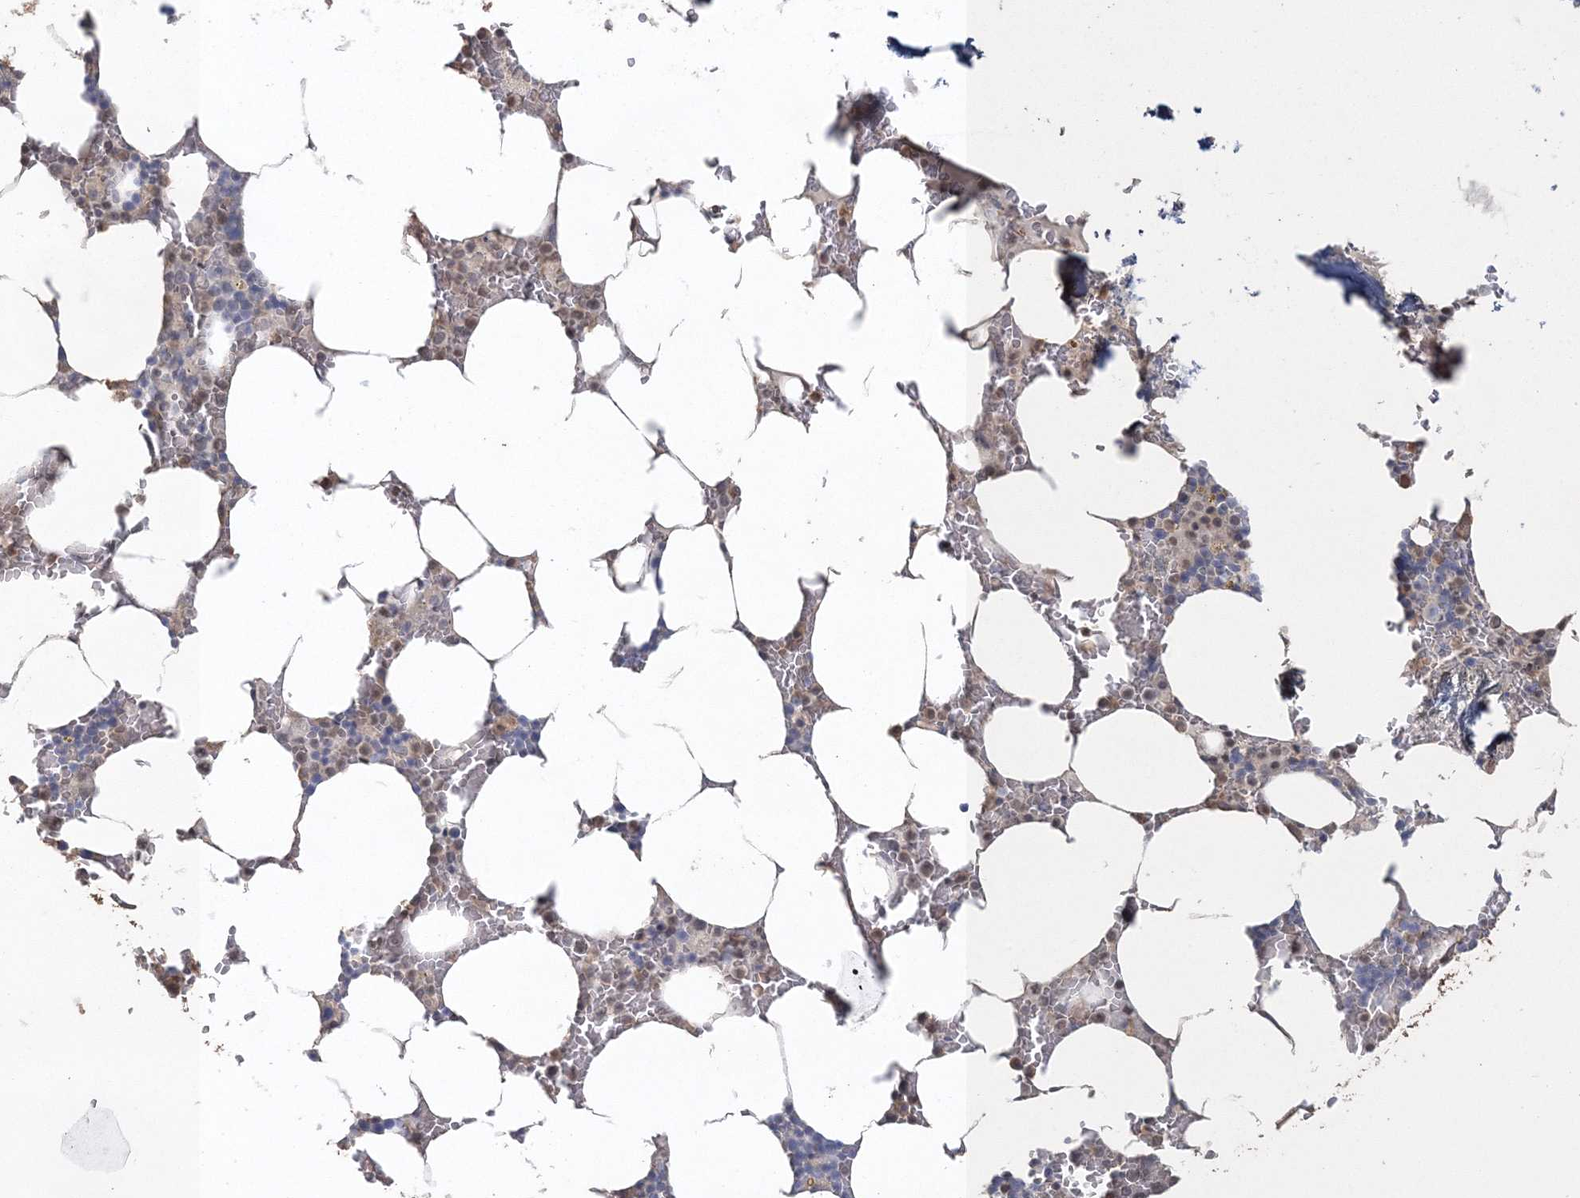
{"staining": {"intensity": "weak", "quantity": "<25%", "location": "cytoplasmic/membranous"}, "tissue": "bone marrow", "cell_type": "Hematopoietic cells", "image_type": "normal", "snomed": [{"axis": "morphology", "description": "Normal tissue, NOS"}, {"axis": "topography", "description": "Bone marrow"}], "caption": "IHC of benign human bone marrow demonstrates no staining in hematopoietic cells. (DAB immunohistochemistry with hematoxylin counter stain).", "gene": "UIMC1", "patient": {"sex": "male", "age": 70}}